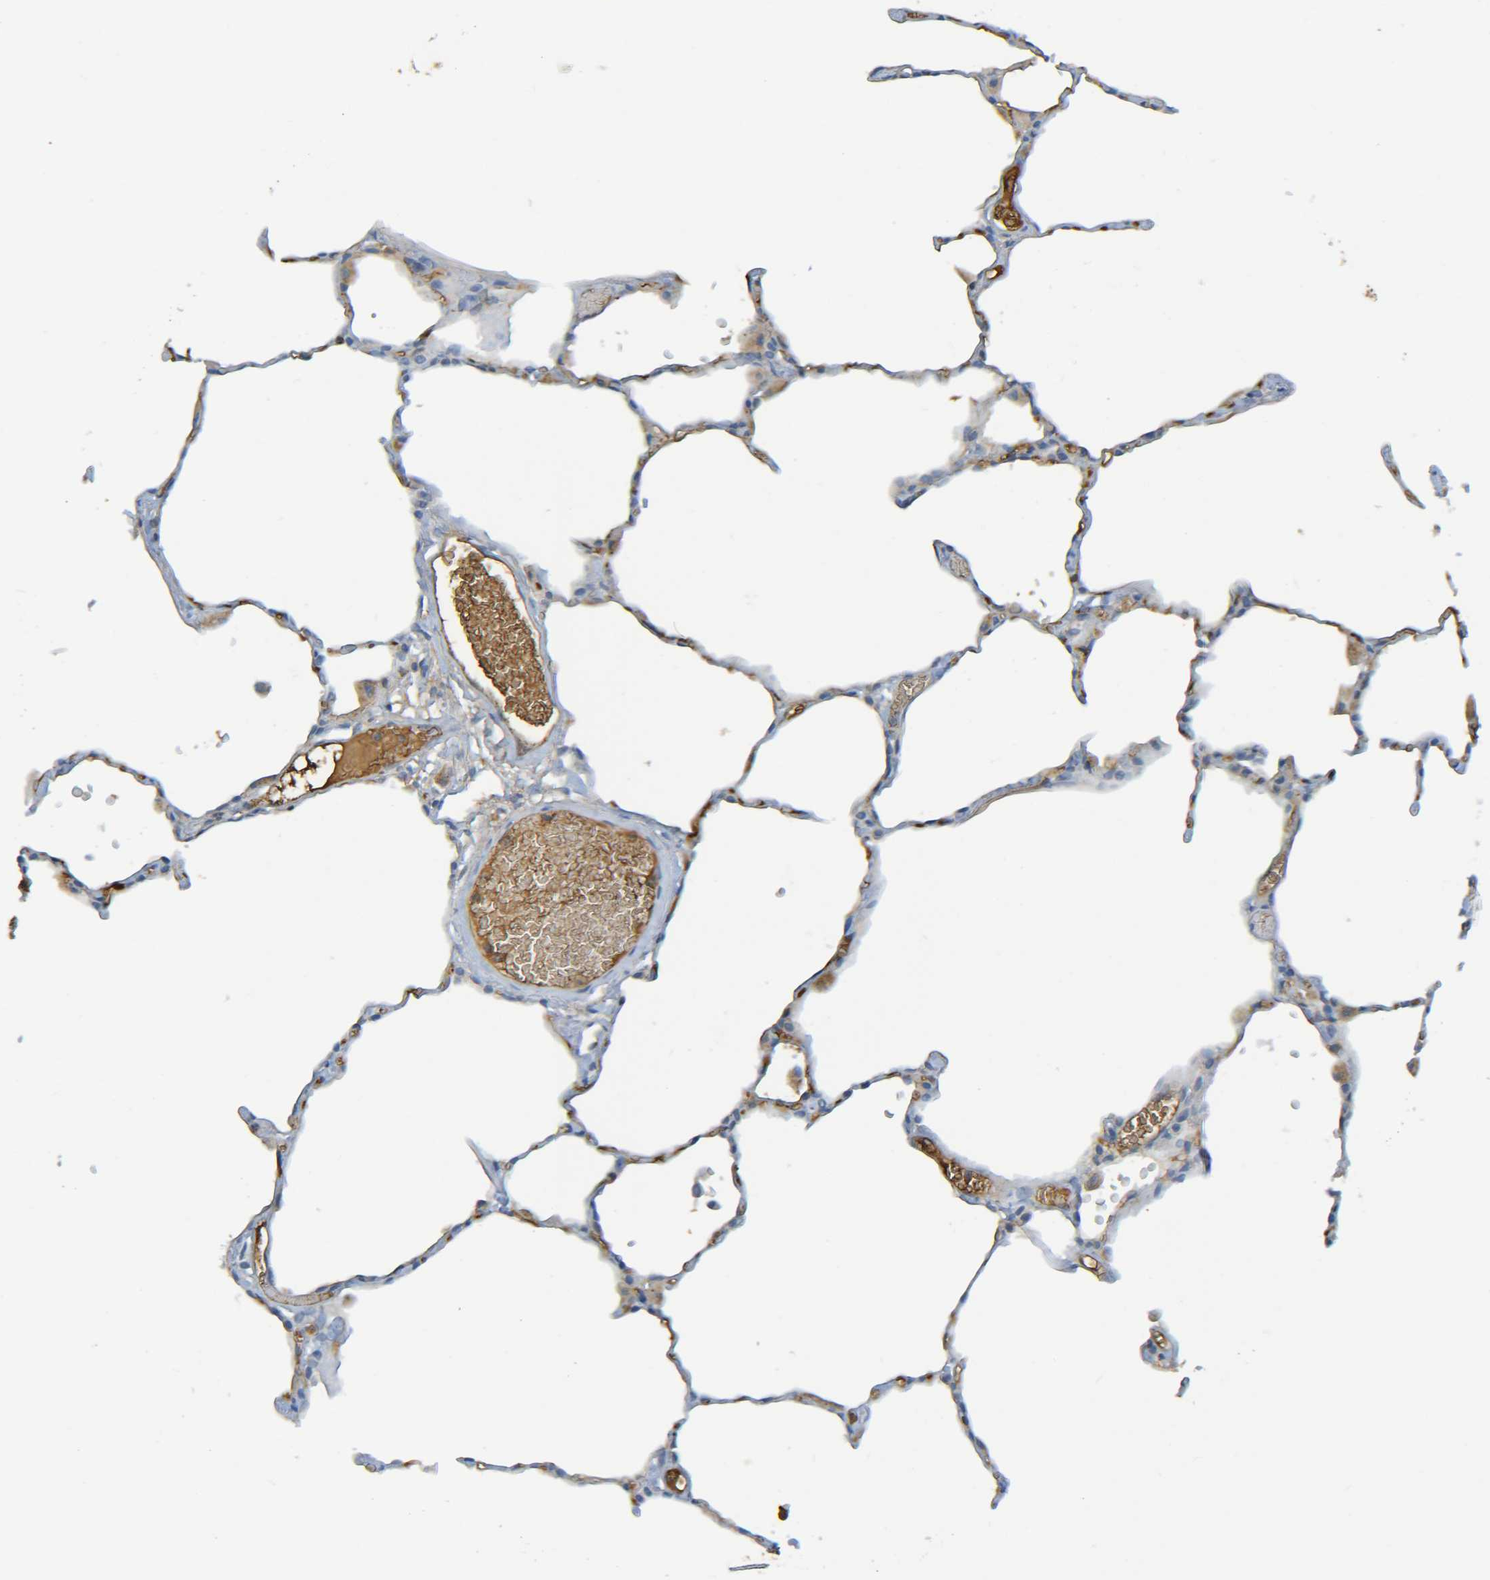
{"staining": {"intensity": "moderate", "quantity": "<25%", "location": "cytoplasmic/membranous"}, "tissue": "lung", "cell_type": "Alveolar cells", "image_type": "normal", "snomed": [{"axis": "morphology", "description": "Normal tissue, NOS"}, {"axis": "topography", "description": "Lung"}], "caption": "This histopathology image exhibits IHC staining of benign human lung, with low moderate cytoplasmic/membranous expression in approximately <25% of alveolar cells.", "gene": "C1QA", "patient": {"sex": "female", "age": 49}}